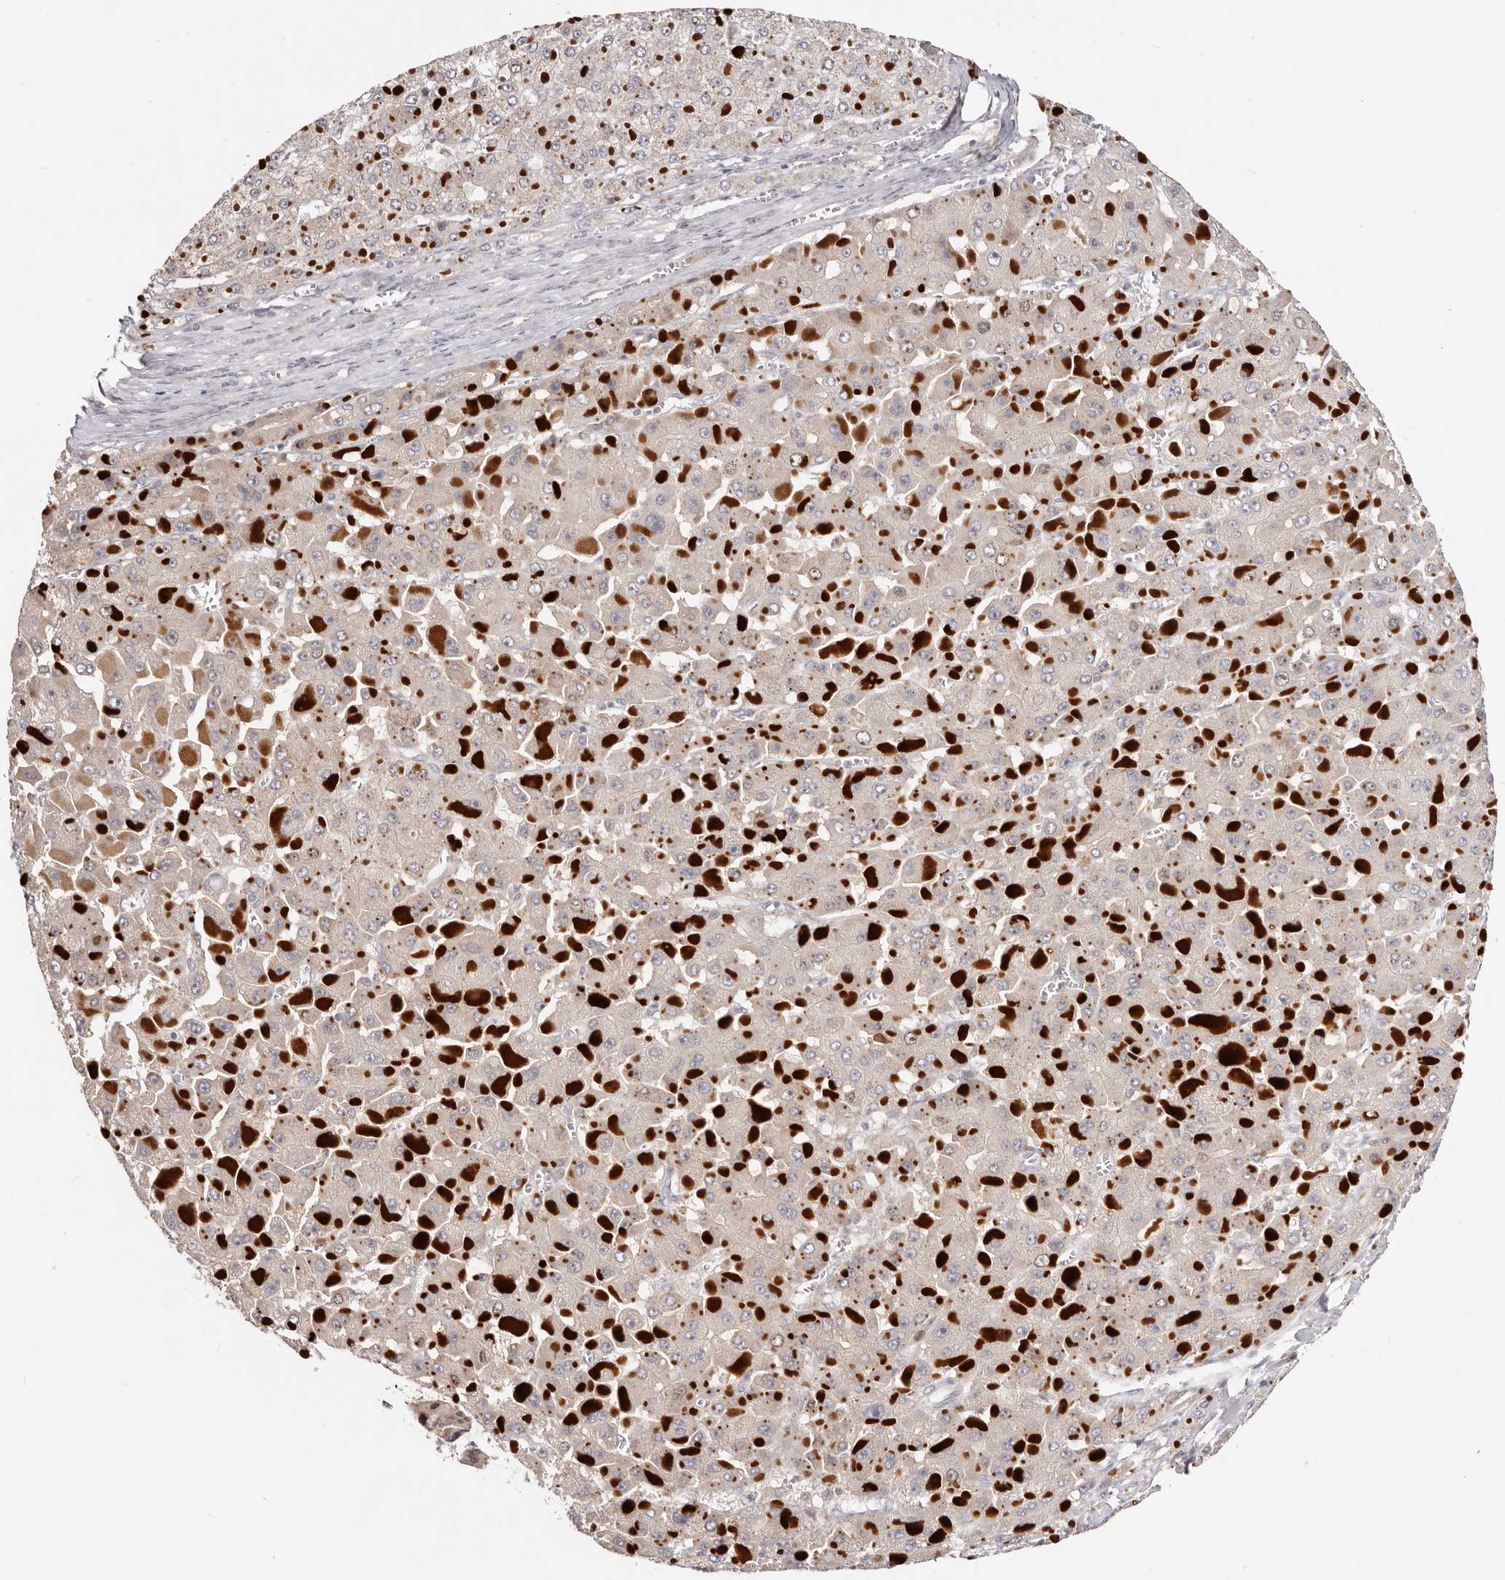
{"staining": {"intensity": "negative", "quantity": "none", "location": "none"}, "tissue": "liver cancer", "cell_type": "Tumor cells", "image_type": "cancer", "snomed": [{"axis": "morphology", "description": "Carcinoma, Hepatocellular, NOS"}, {"axis": "topography", "description": "Liver"}], "caption": "This is an immunohistochemistry (IHC) histopathology image of liver hepatocellular carcinoma. There is no expression in tumor cells.", "gene": "CCDC190", "patient": {"sex": "female", "age": 73}}